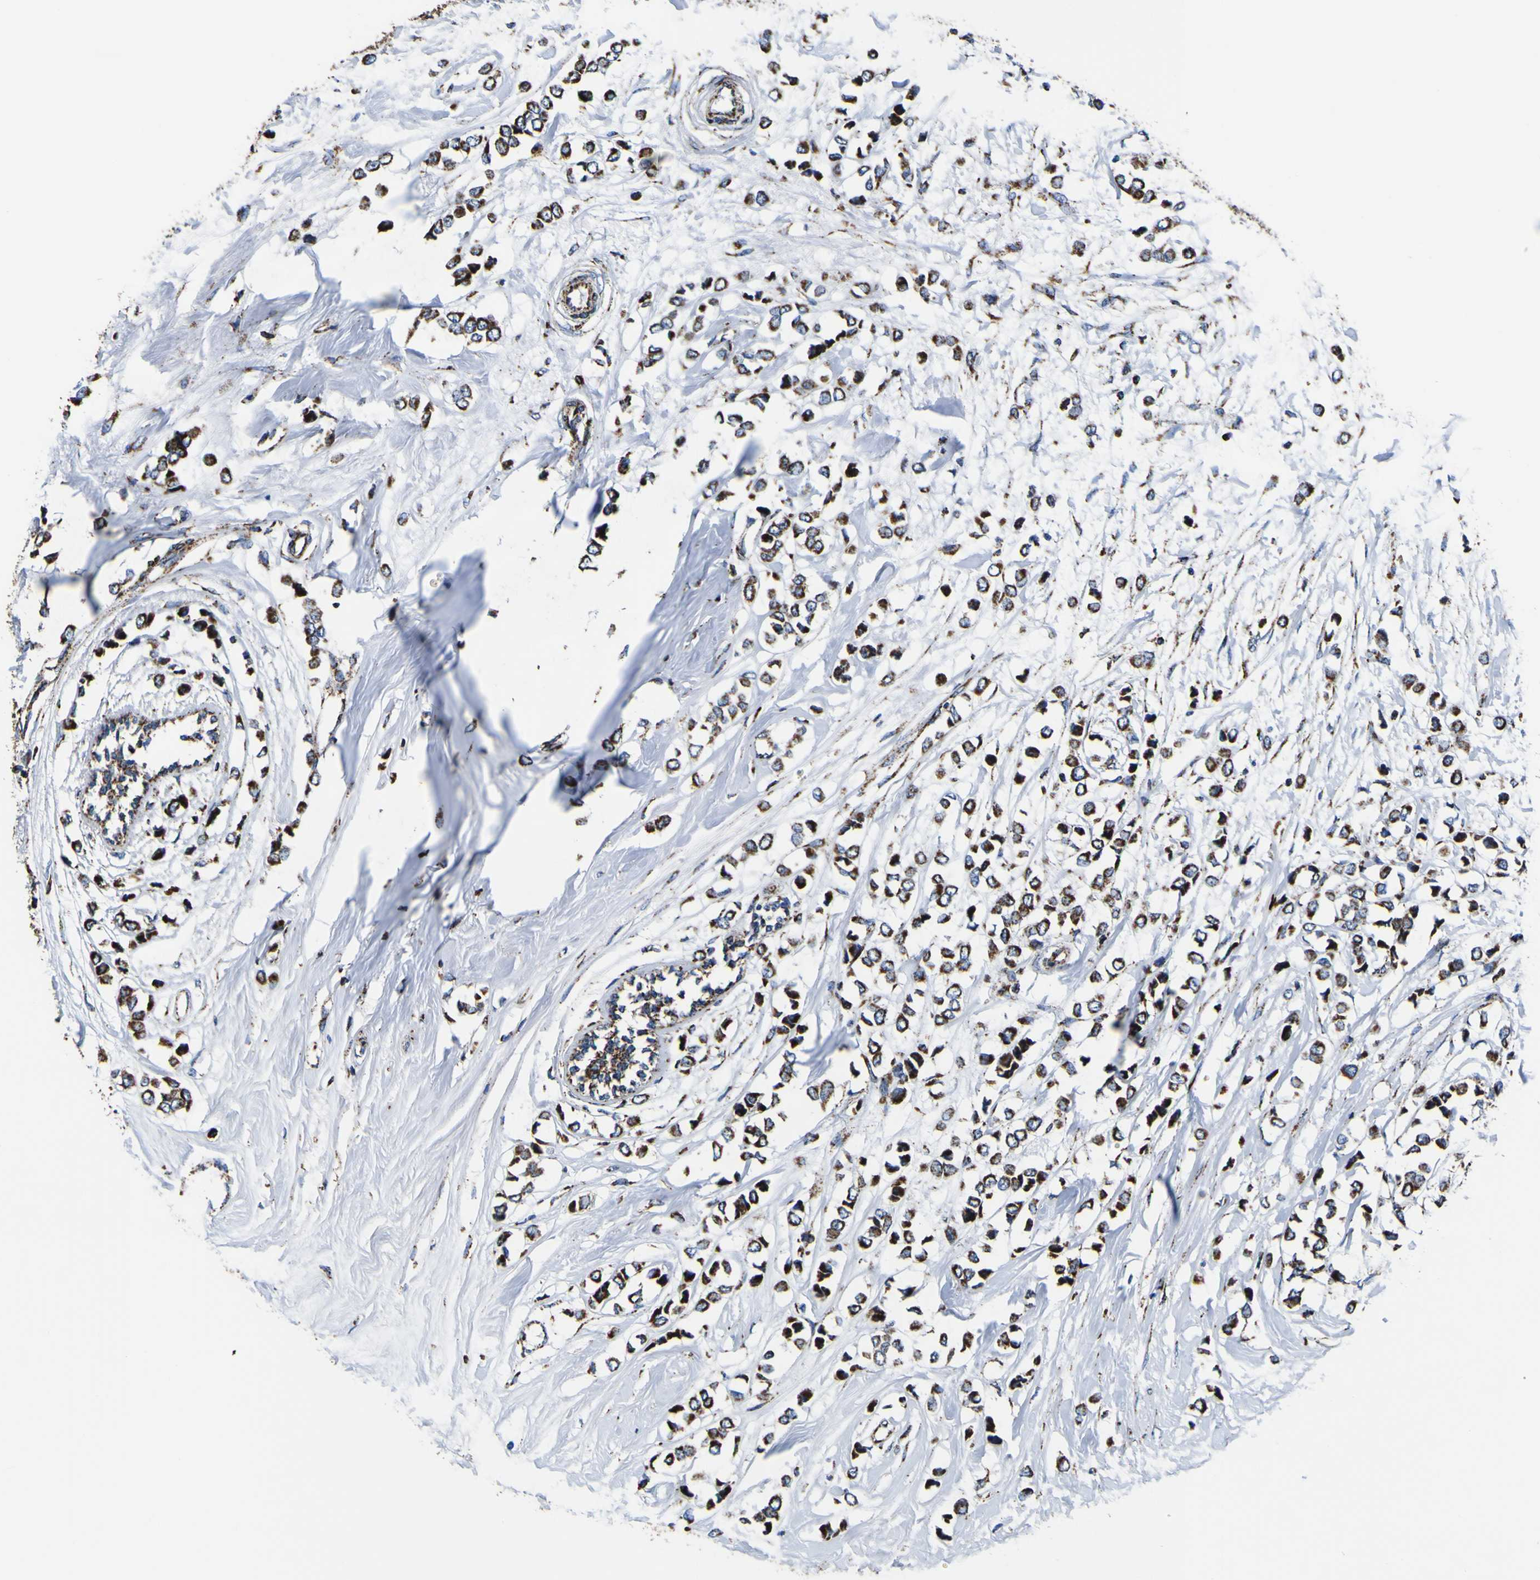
{"staining": {"intensity": "strong", "quantity": ">75%", "location": "cytoplasmic/membranous"}, "tissue": "breast cancer", "cell_type": "Tumor cells", "image_type": "cancer", "snomed": [{"axis": "morphology", "description": "Lobular carcinoma"}, {"axis": "topography", "description": "Breast"}], "caption": "Strong cytoplasmic/membranous protein positivity is identified in approximately >75% of tumor cells in breast cancer (lobular carcinoma).", "gene": "PTRH2", "patient": {"sex": "female", "age": 51}}